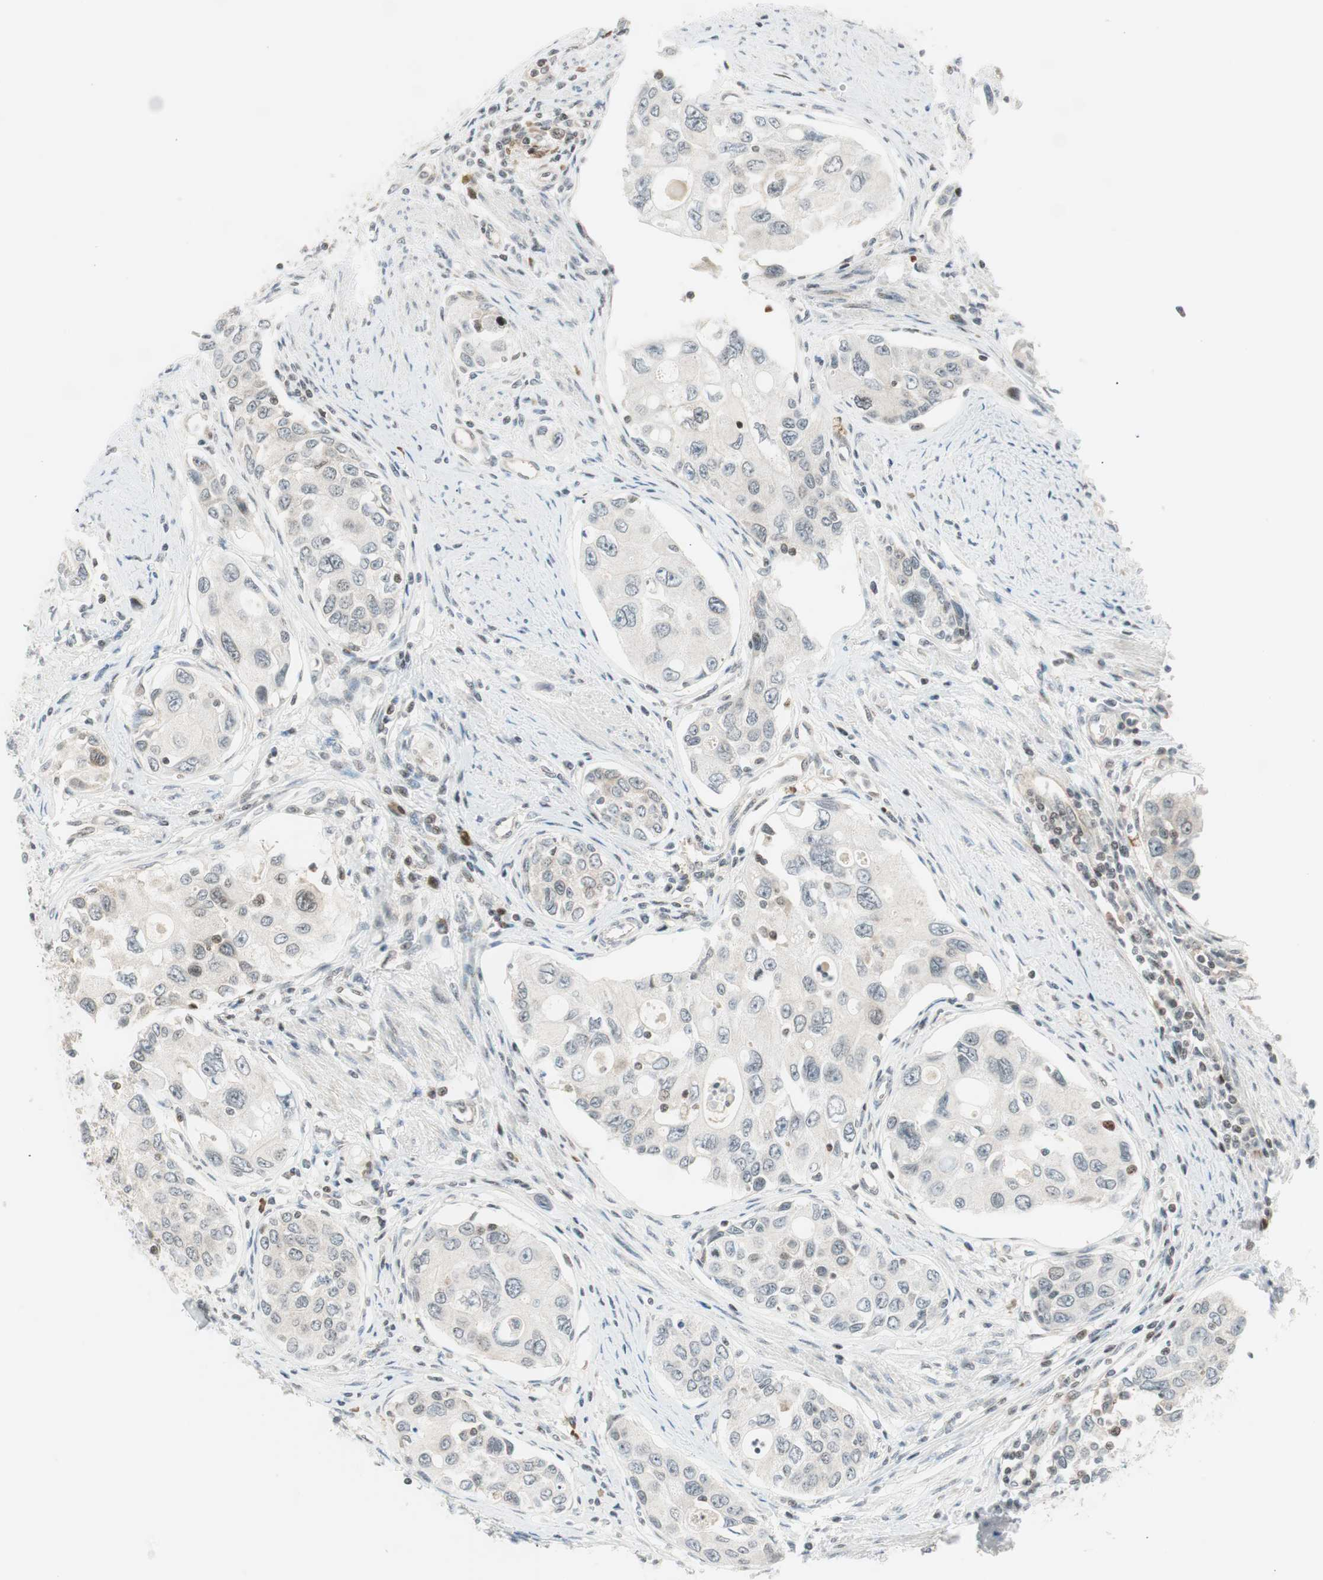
{"staining": {"intensity": "negative", "quantity": "none", "location": "none"}, "tissue": "urothelial cancer", "cell_type": "Tumor cells", "image_type": "cancer", "snomed": [{"axis": "morphology", "description": "Urothelial carcinoma, High grade"}, {"axis": "topography", "description": "Urinary bladder"}], "caption": "Immunohistochemical staining of high-grade urothelial carcinoma shows no significant expression in tumor cells.", "gene": "TPT1", "patient": {"sex": "female", "age": 56}}